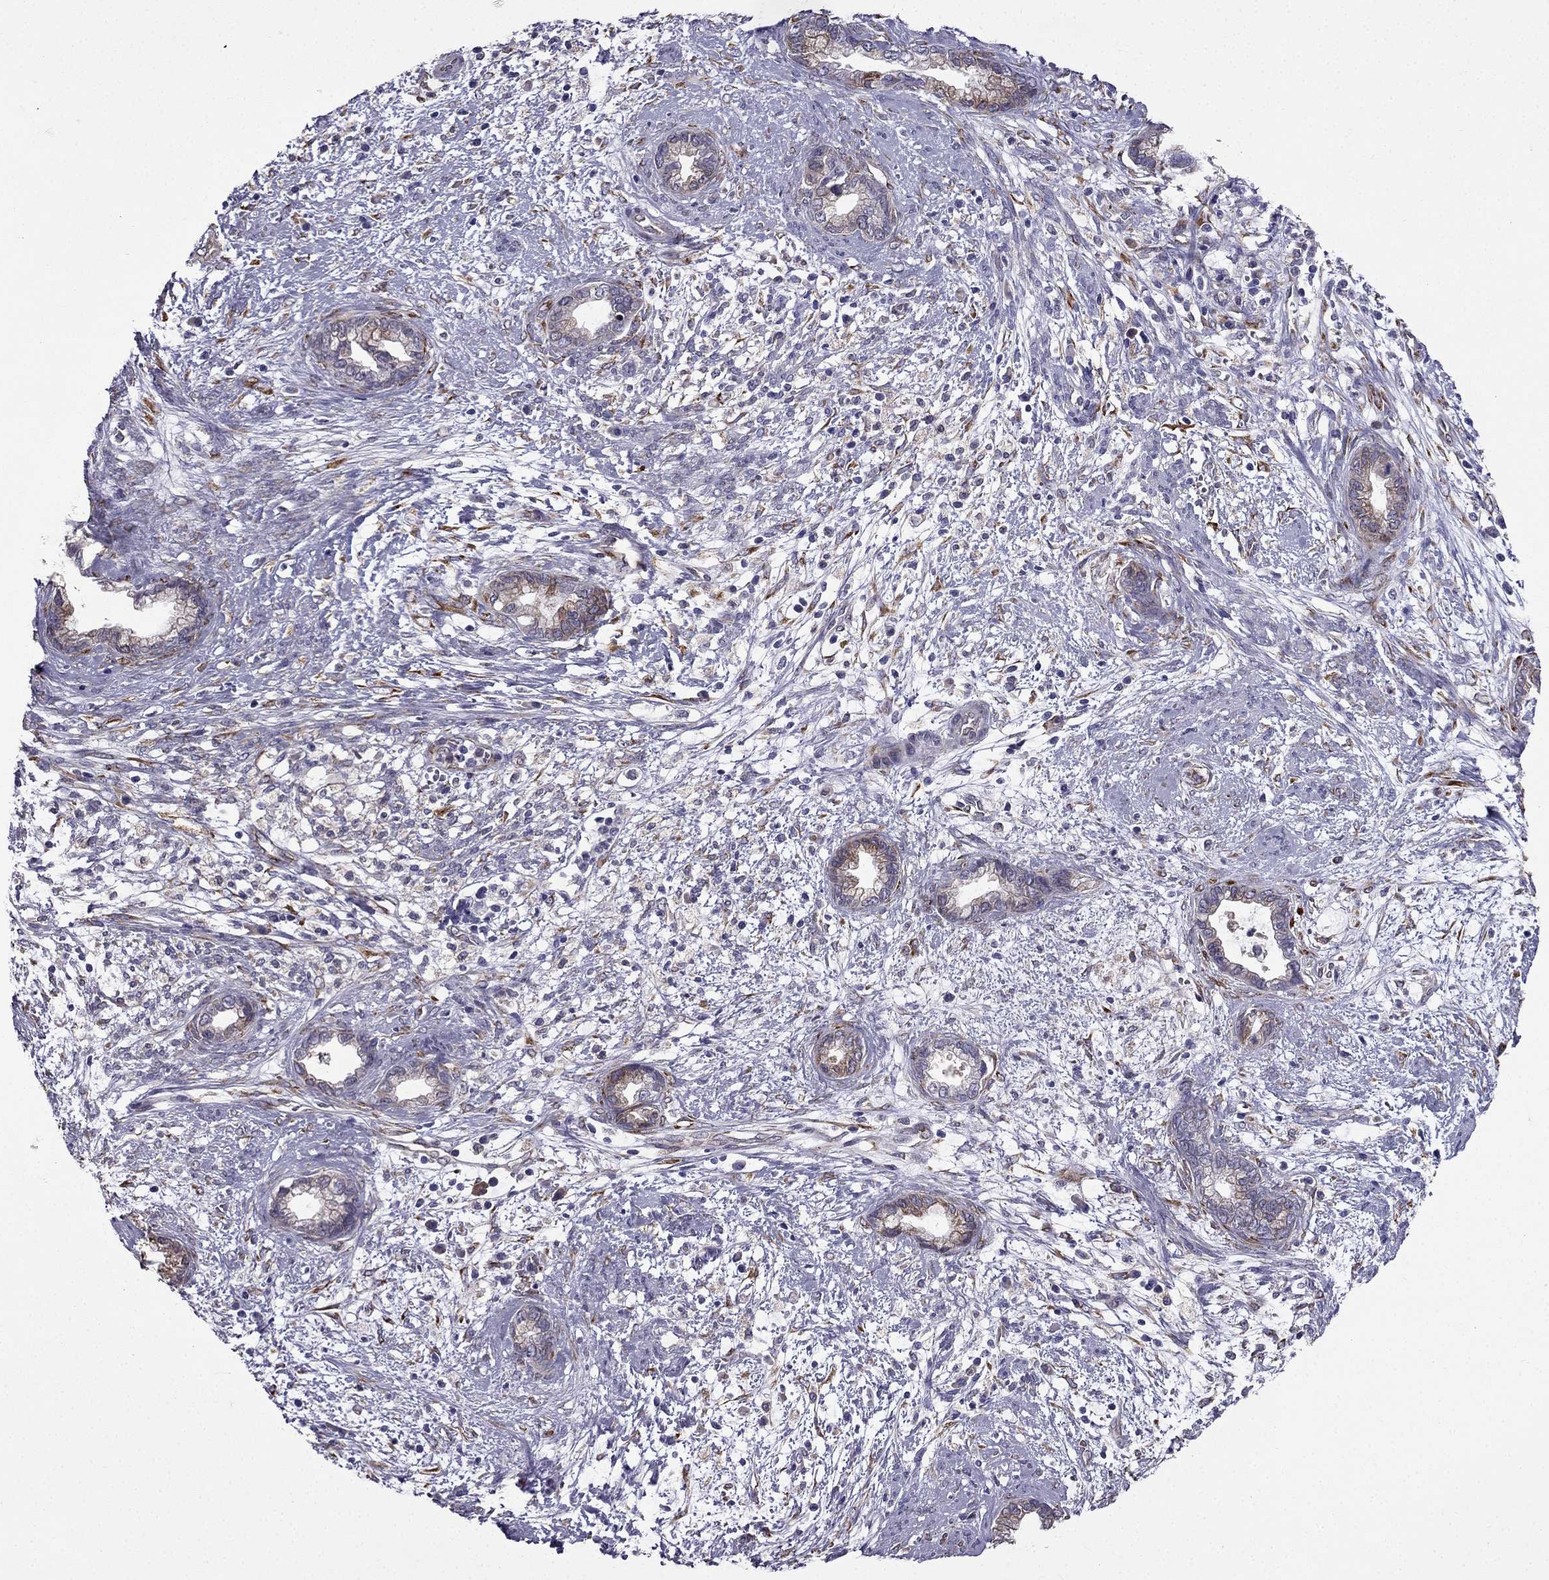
{"staining": {"intensity": "moderate", "quantity": "<25%", "location": "cytoplasmic/membranous"}, "tissue": "cervical cancer", "cell_type": "Tumor cells", "image_type": "cancer", "snomed": [{"axis": "morphology", "description": "Adenocarcinoma, NOS"}, {"axis": "topography", "description": "Cervix"}], "caption": "Protein staining of cervical adenocarcinoma tissue displays moderate cytoplasmic/membranous positivity in approximately <25% of tumor cells.", "gene": "IKBIP", "patient": {"sex": "female", "age": 62}}